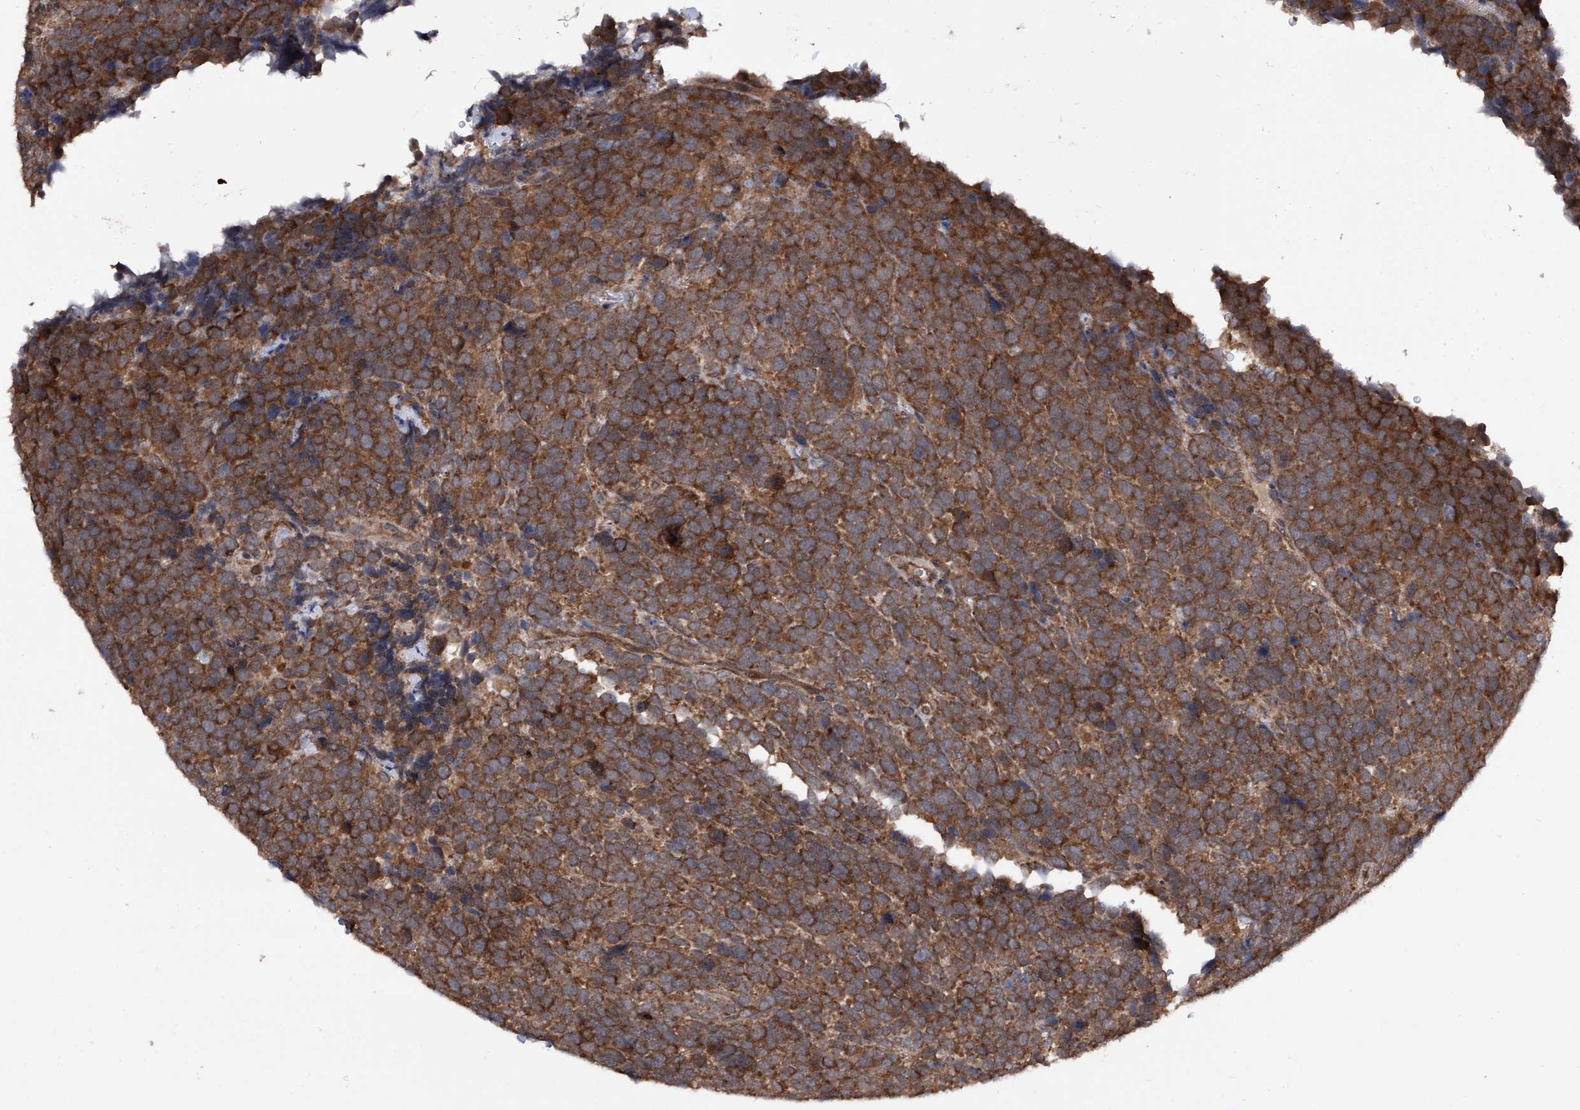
{"staining": {"intensity": "strong", "quantity": ">75%", "location": "cytoplasmic/membranous"}, "tissue": "urothelial cancer", "cell_type": "Tumor cells", "image_type": "cancer", "snomed": [{"axis": "morphology", "description": "Urothelial carcinoma, High grade"}, {"axis": "topography", "description": "Urinary bladder"}], "caption": "A brown stain highlights strong cytoplasmic/membranous expression of a protein in urothelial cancer tumor cells. The staining was performed using DAB, with brown indicating positive protein expression. Nuclei are stained blue with hematoxylin.", "gene": "USP45", "patient": {"sex": "female", "age": 82}}